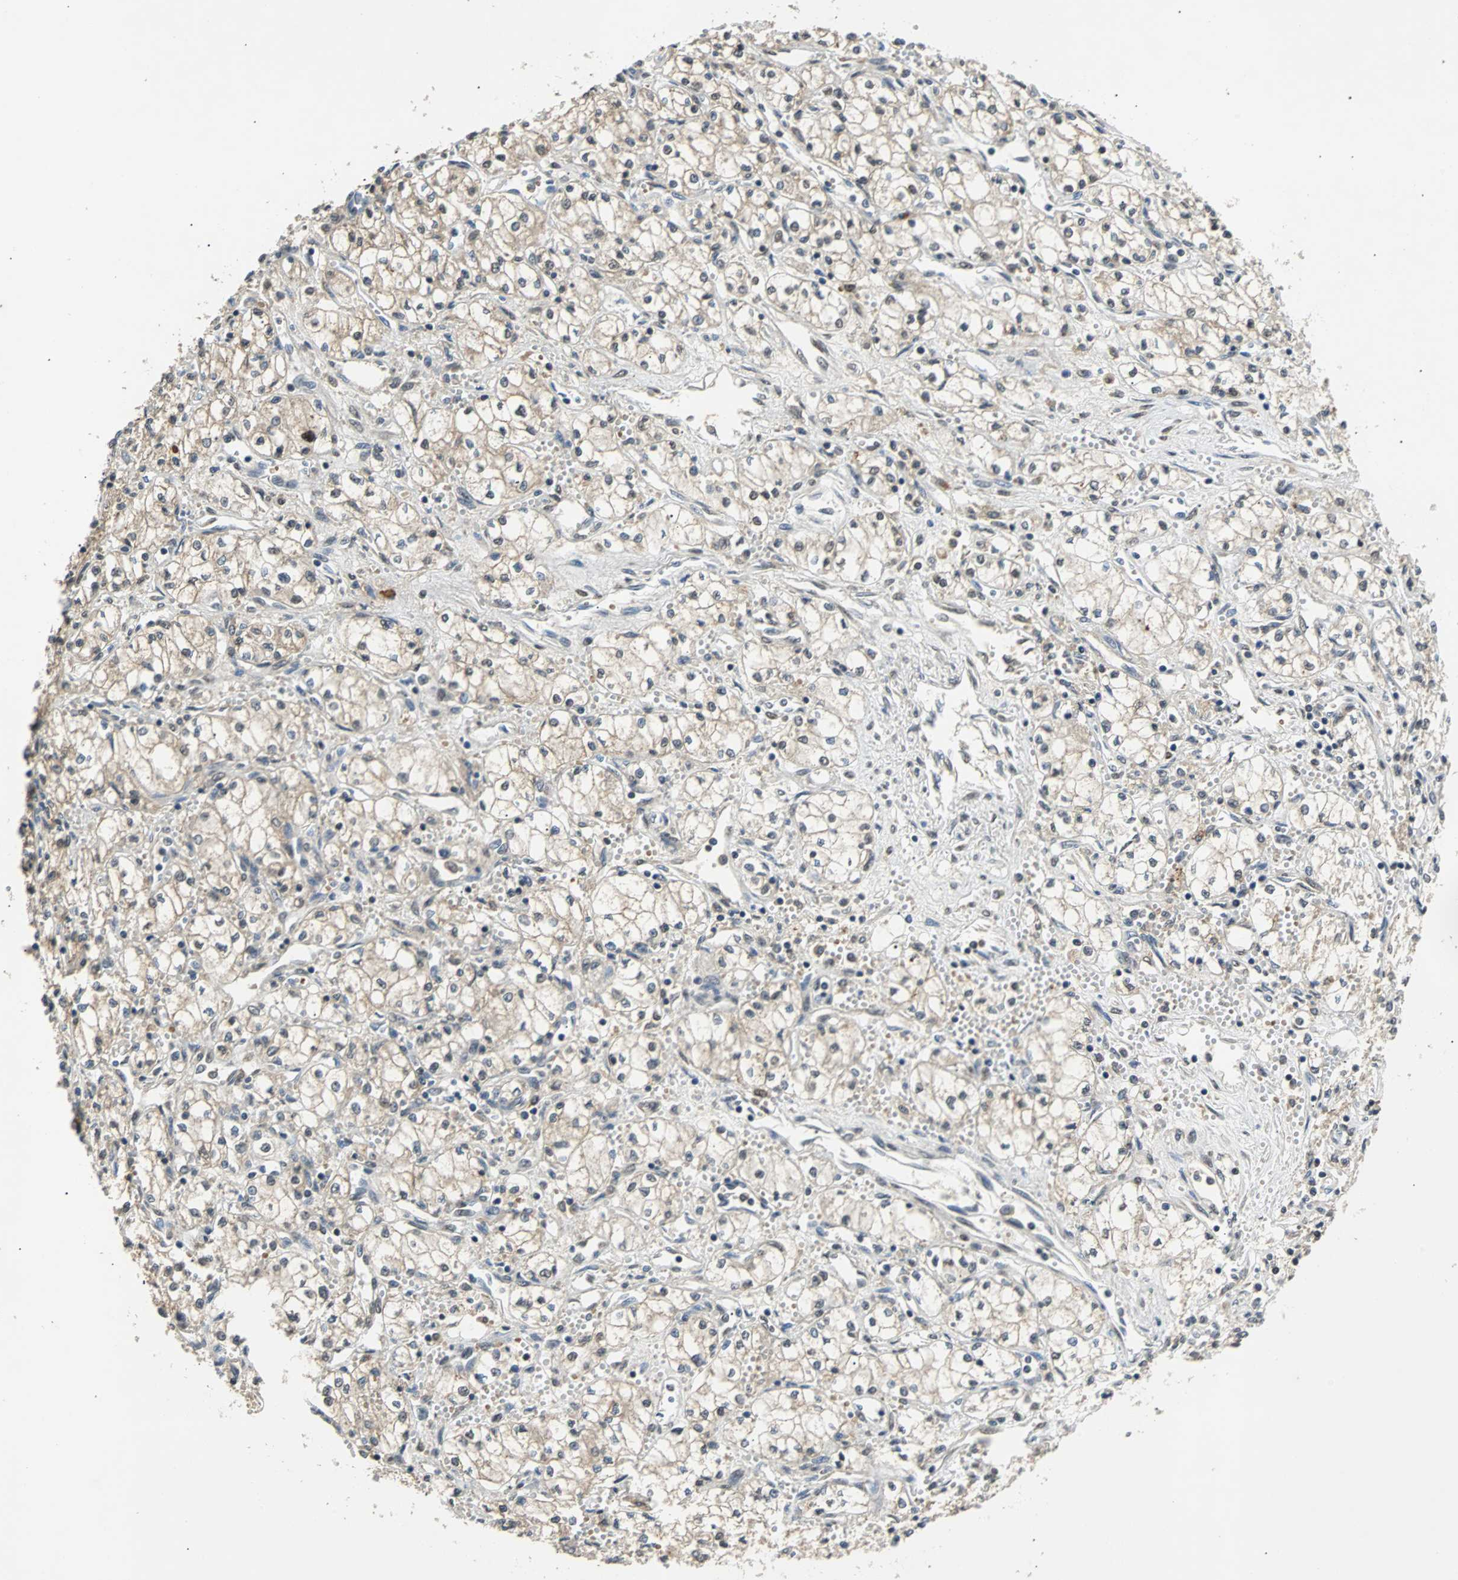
{"staining": {"intensity": "weak", "quantity": "<25%", "location": "cytoplasmic/membranous,nuclear"}, "tissue": "renal cancer", "cell_type": "Tumor cells", "image_type": "cancer", "snomed": [{"axis": "morphology", "description": "Normal tissue, NOS"}, {"axis": "morphology", "description": "Adenocarcinoma, NOS"}, {"axis": "topography", "description": "Kidney"}], "caption": "This is a histopathology image of immunohistochemistry (IHC) staining of adenocarcinoma (renal), which shows no expression in tumor cells.", "gene": "PHC1", "patient": {"sex": "male", "age": 59}}